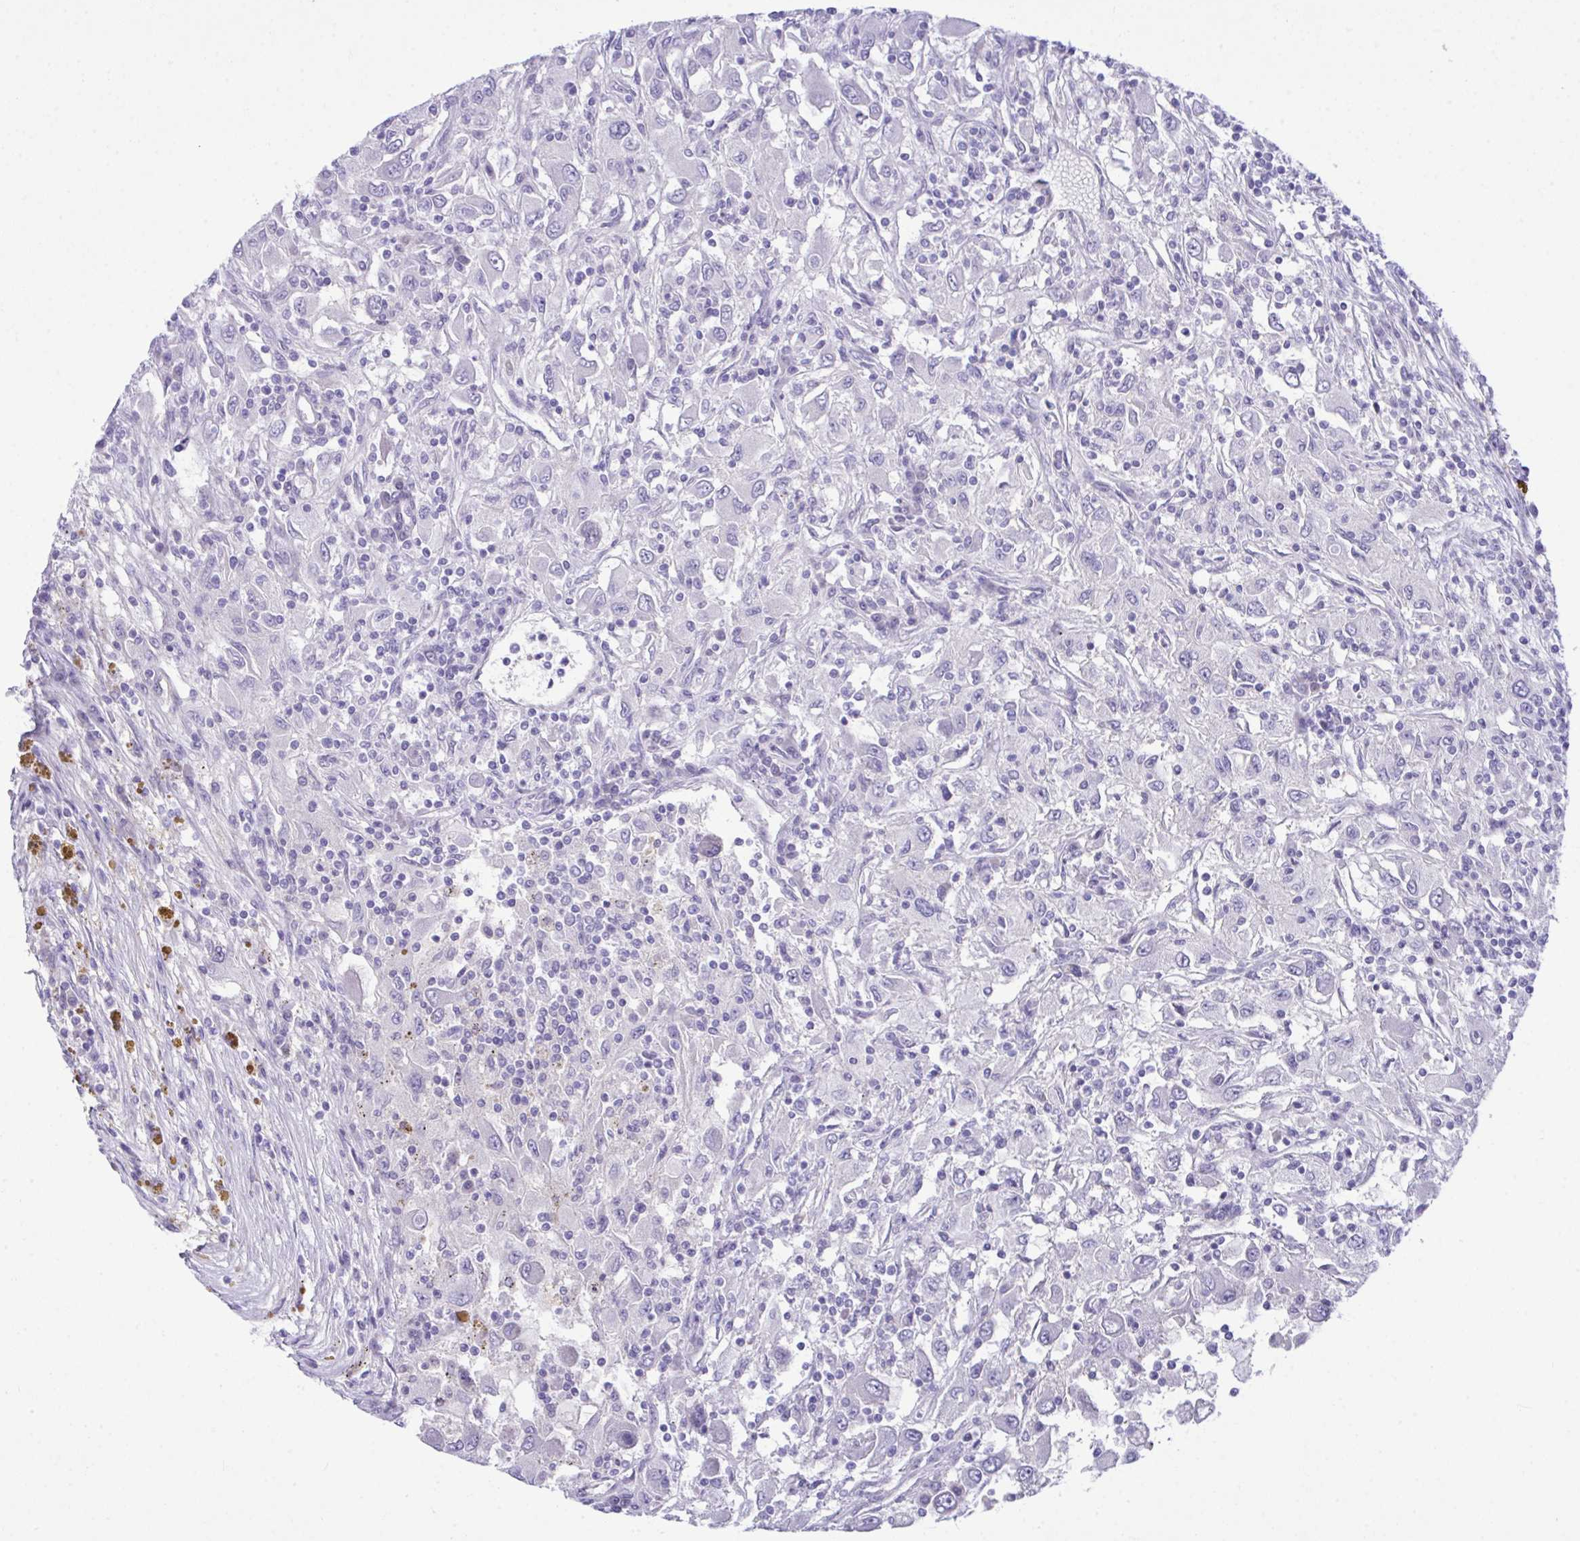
{"staining": {"intensity": "negative", "quantity": "none", "location": "none"}, "tissue": "renal cancer", "cell_type": "Tumor cells", "image_type": "cancer", "snomed": [{"axis": "morphology", "description": "Adenocarcinoma, NOS"}, {"axis": "topography", "description": "Kidney"}], "caption": "This is an IHC micrograph of adenocarcinoma (renal). There is no expression in tumor cells.", "gene": "MED9", "patient": {"sex": "female", "age": 67}}